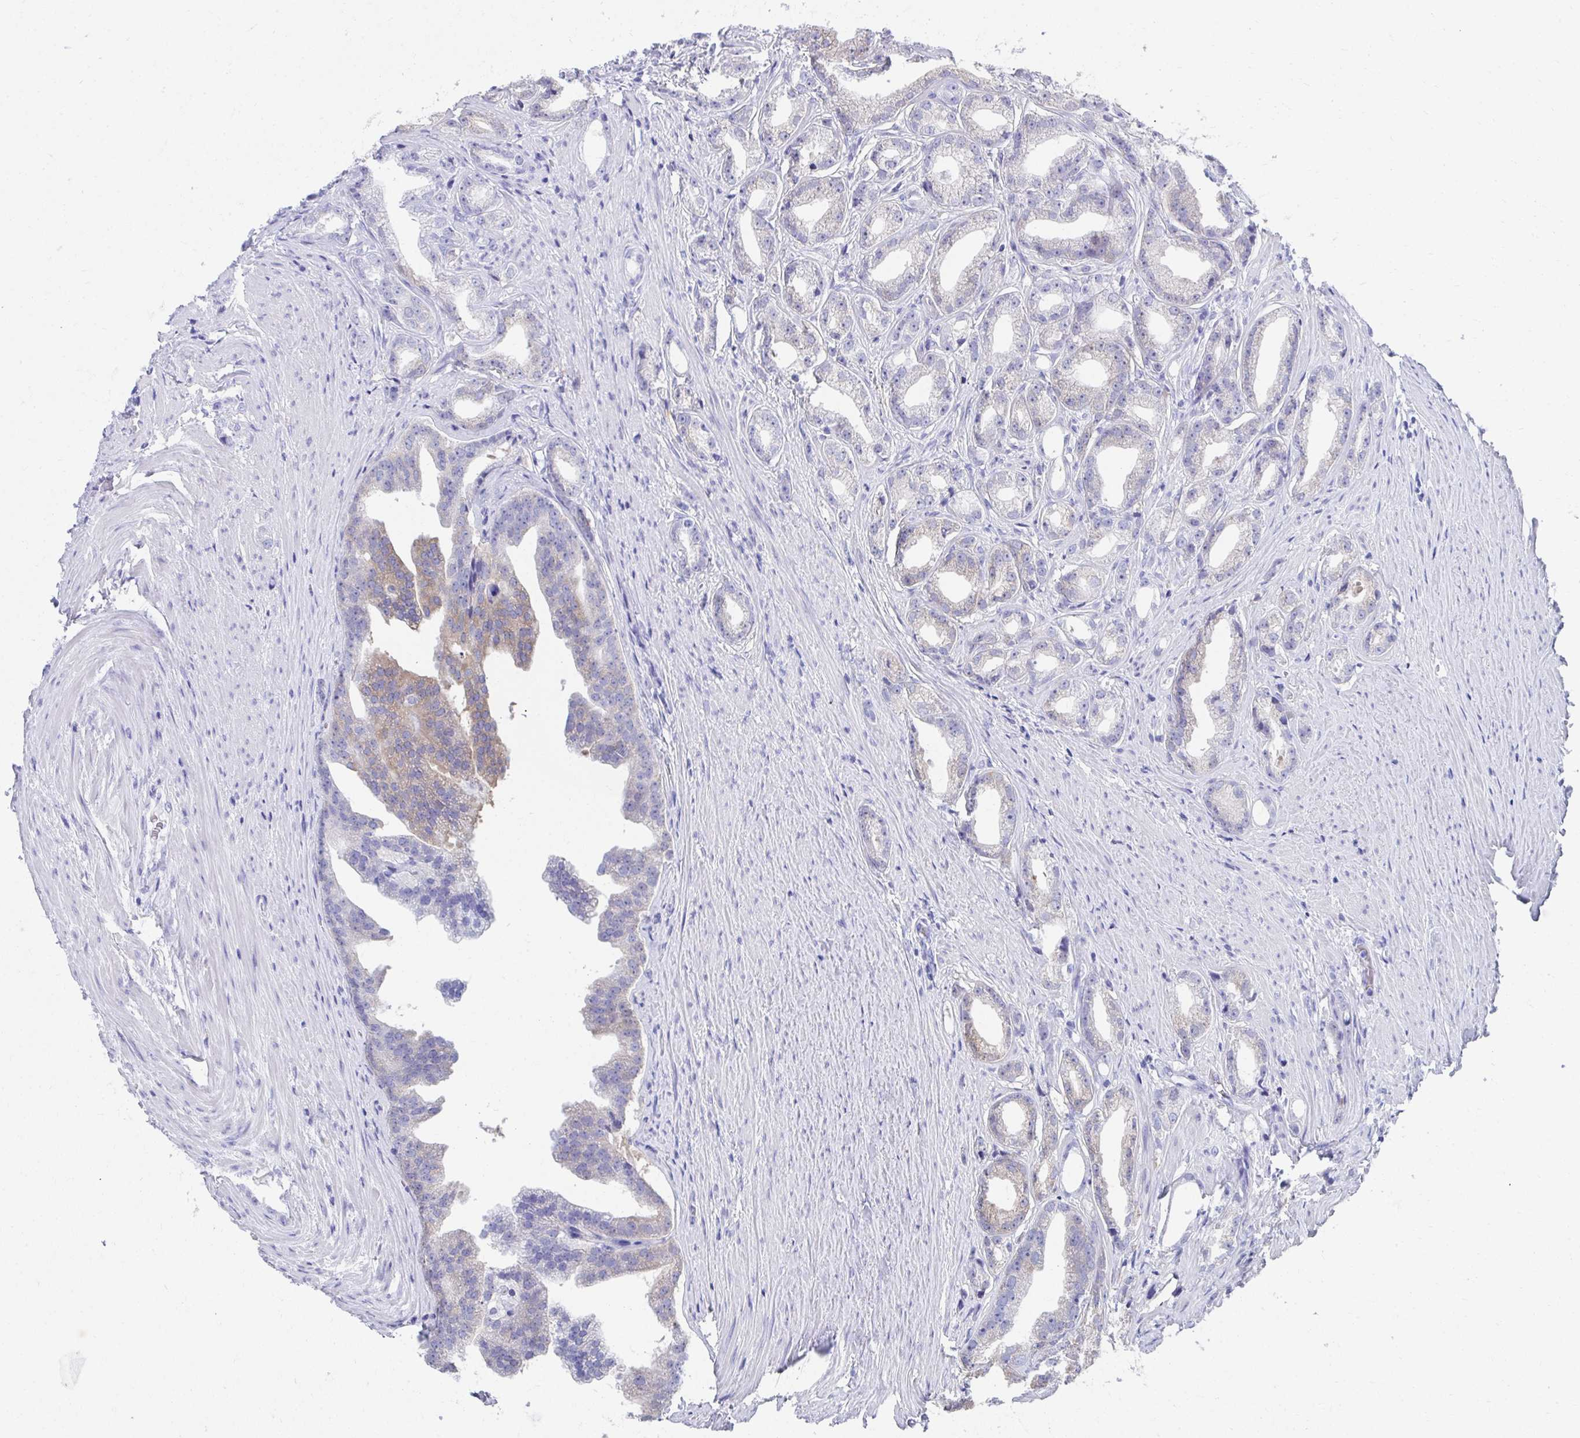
{"staining": {"intensity": "negative", "quantity": "none", "location": "none"}, "tissue": "prostate cancer", "cell_type": "Tumor cells", "image_type": "cancer", "snomed": [{"axis": "morphology", "description": "Adenocarcinoma, Low grade"}, {"axis": "topography", "description": "Prostate"}], "caption": "This is an immunohistochemistry (IHC) micrograph of human low-grade adenocarcinoma (prostate). There is no staining in tumor cells.", "gene": "HGD", "patient": {"sex": "male", "age": 65}}